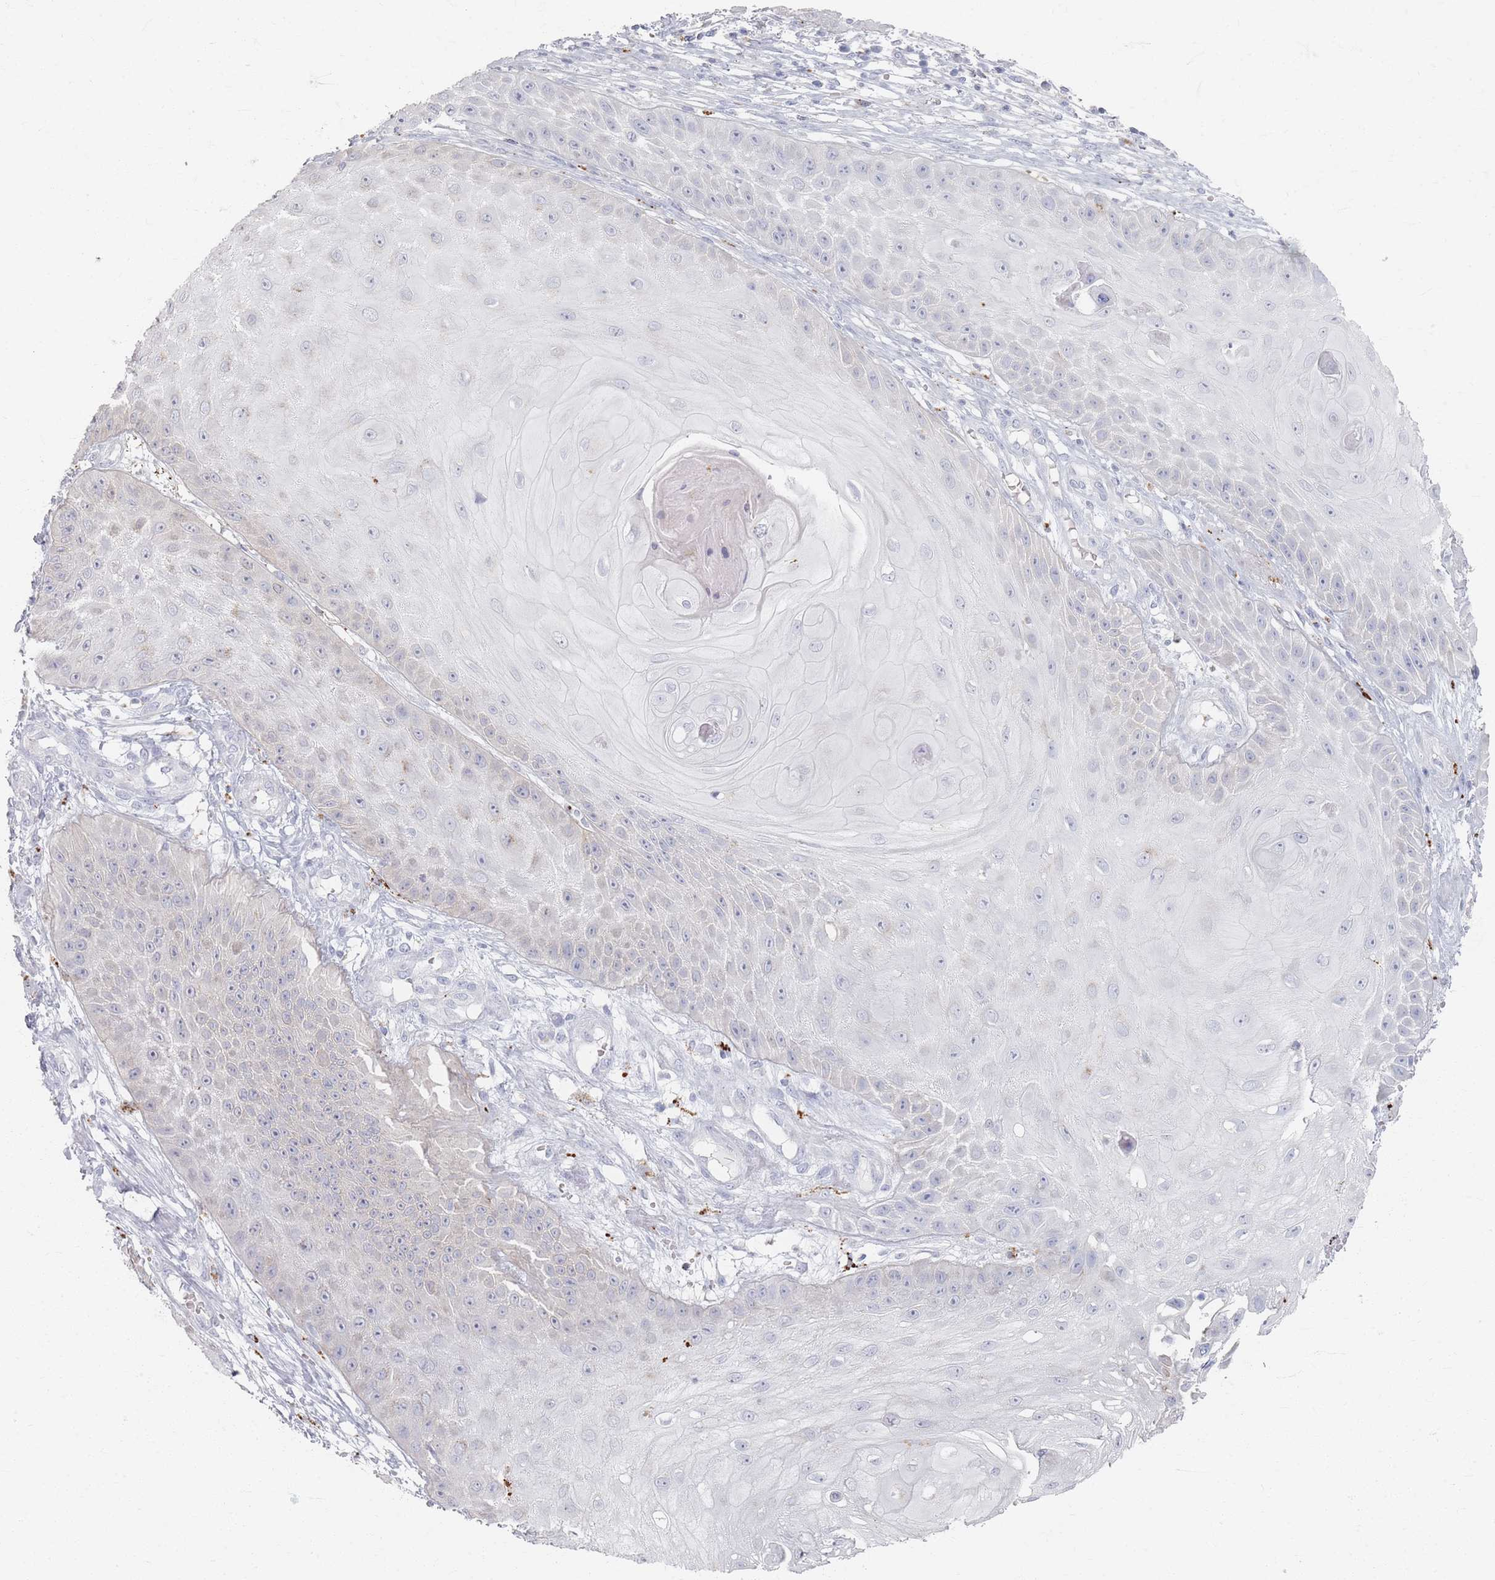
{"staining": {"intensity": "weak", "quantity": "<25%", "location": "cytoplasmic/membranous"}, "tissue": "skin cancer", "cell_type": "Tumor cells", "image_type": "cancer", "snomed": [{"axis": "morphology", "description": "Squamous cell carcinoma, NOS"}, {"axis": "topography", "description": "Skin"}], "caption": "Skin cancer was stained to show a protein in brown. There is no significant positivity in tumor cells. Nuclei are stained in blue.", "gene": "SLC2A11", "patient": {"sex": "male", "age": 70}}